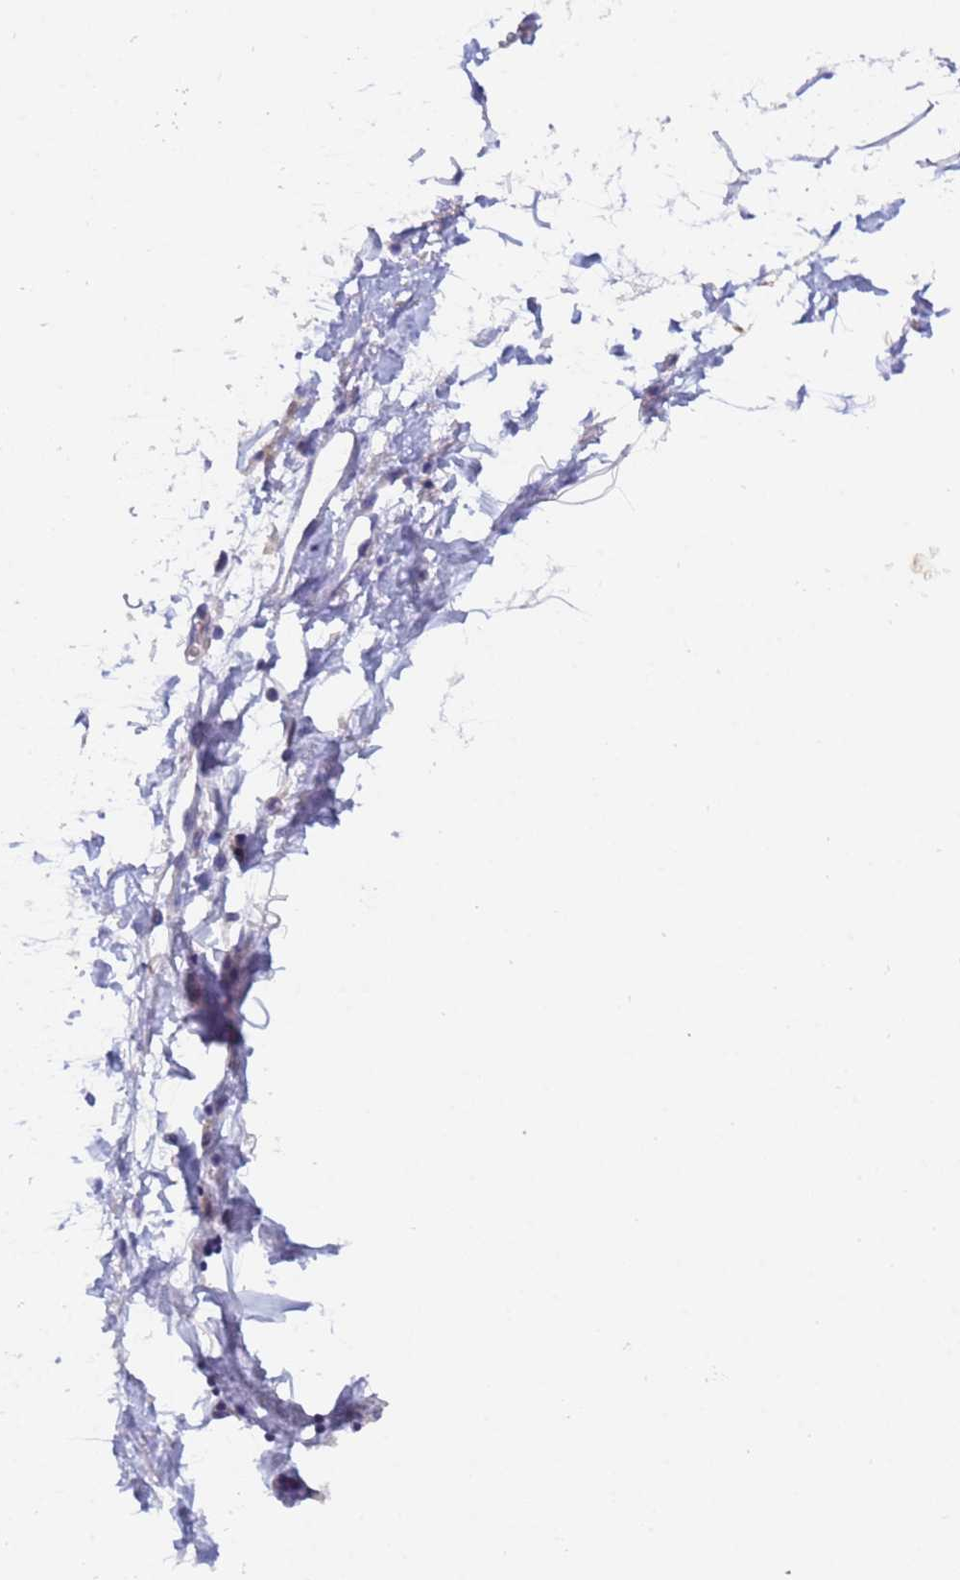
{"staining": {"intensity": "negative", "quantity": "none", "location": "none"}, "tissue": "adipose tissue", "cell_type": "Adipocytes", "image_type": "normal", "snomed": [{"axis": "morphology", "description": "Normal tissue, NOS"}, {"axis": "topography", "description": "Adipose tissue"}], "caption": "Immunohistochemical staining of unremarkable human adipose tissue shows no significant positivity in adipocytes. (DAB (3,3'-diaminobenzidine) immunohistochemistry (IHC), high magnification).", "gene": "UBE2O", "patient": {"sex": "female", "age": 37}}